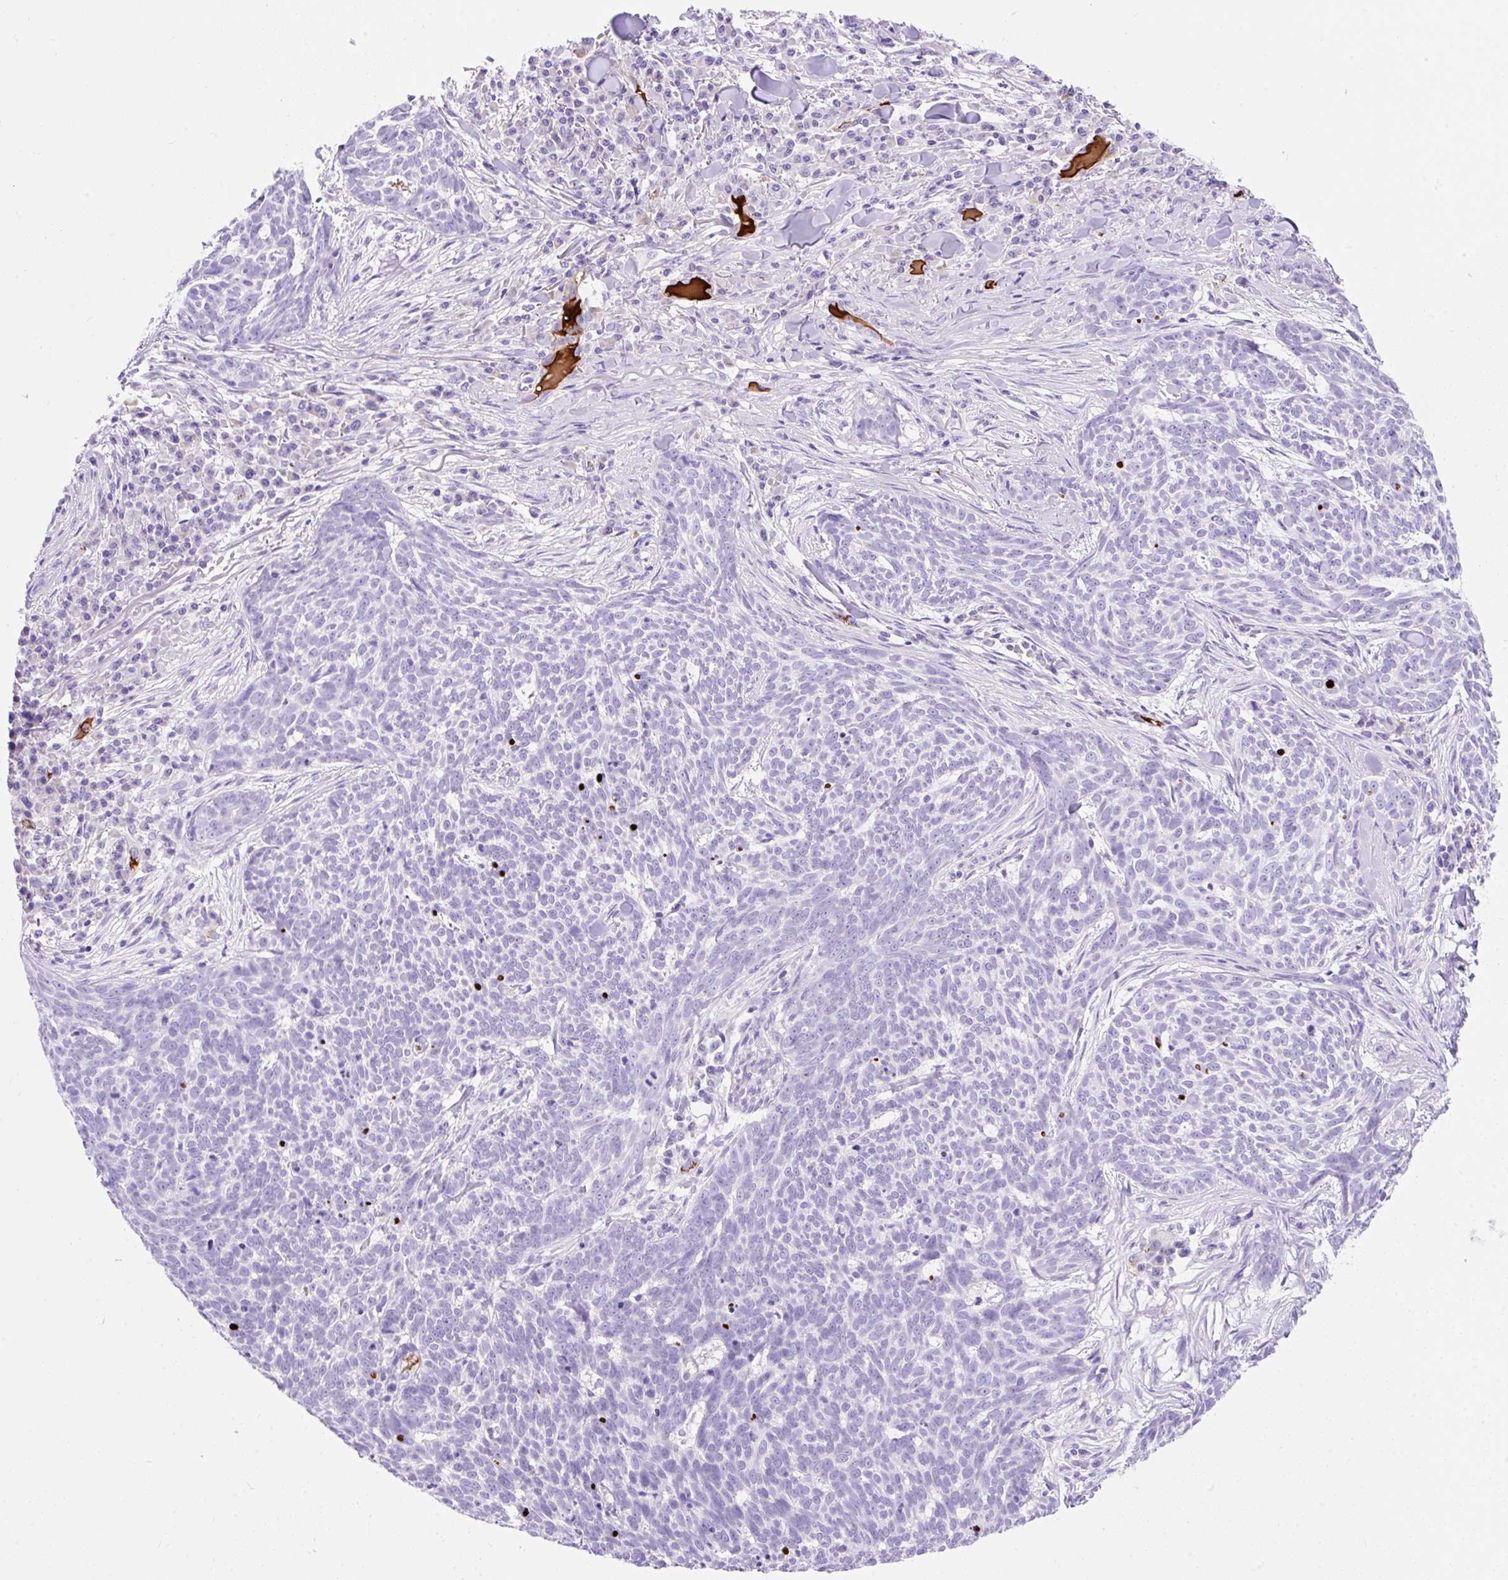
{"staining": {"intensity": "negative", "quantity": "none", "location": "none"}, "tissue": "skin cancer", "cell_type": "Tumor cells", "image_type": "cancer", "snomed": [{"axis": "morphology", "description": "Basal cell carcinoma"}, {"axis": "topography", "description": "Skin"}], "caption": "This is a photomicrograph of IHC staining of skin cancer, which shows no positivity in tumor cells.", "gene": "APOC4-APOC2", "patient": {"sex": "female", "age": 93}}